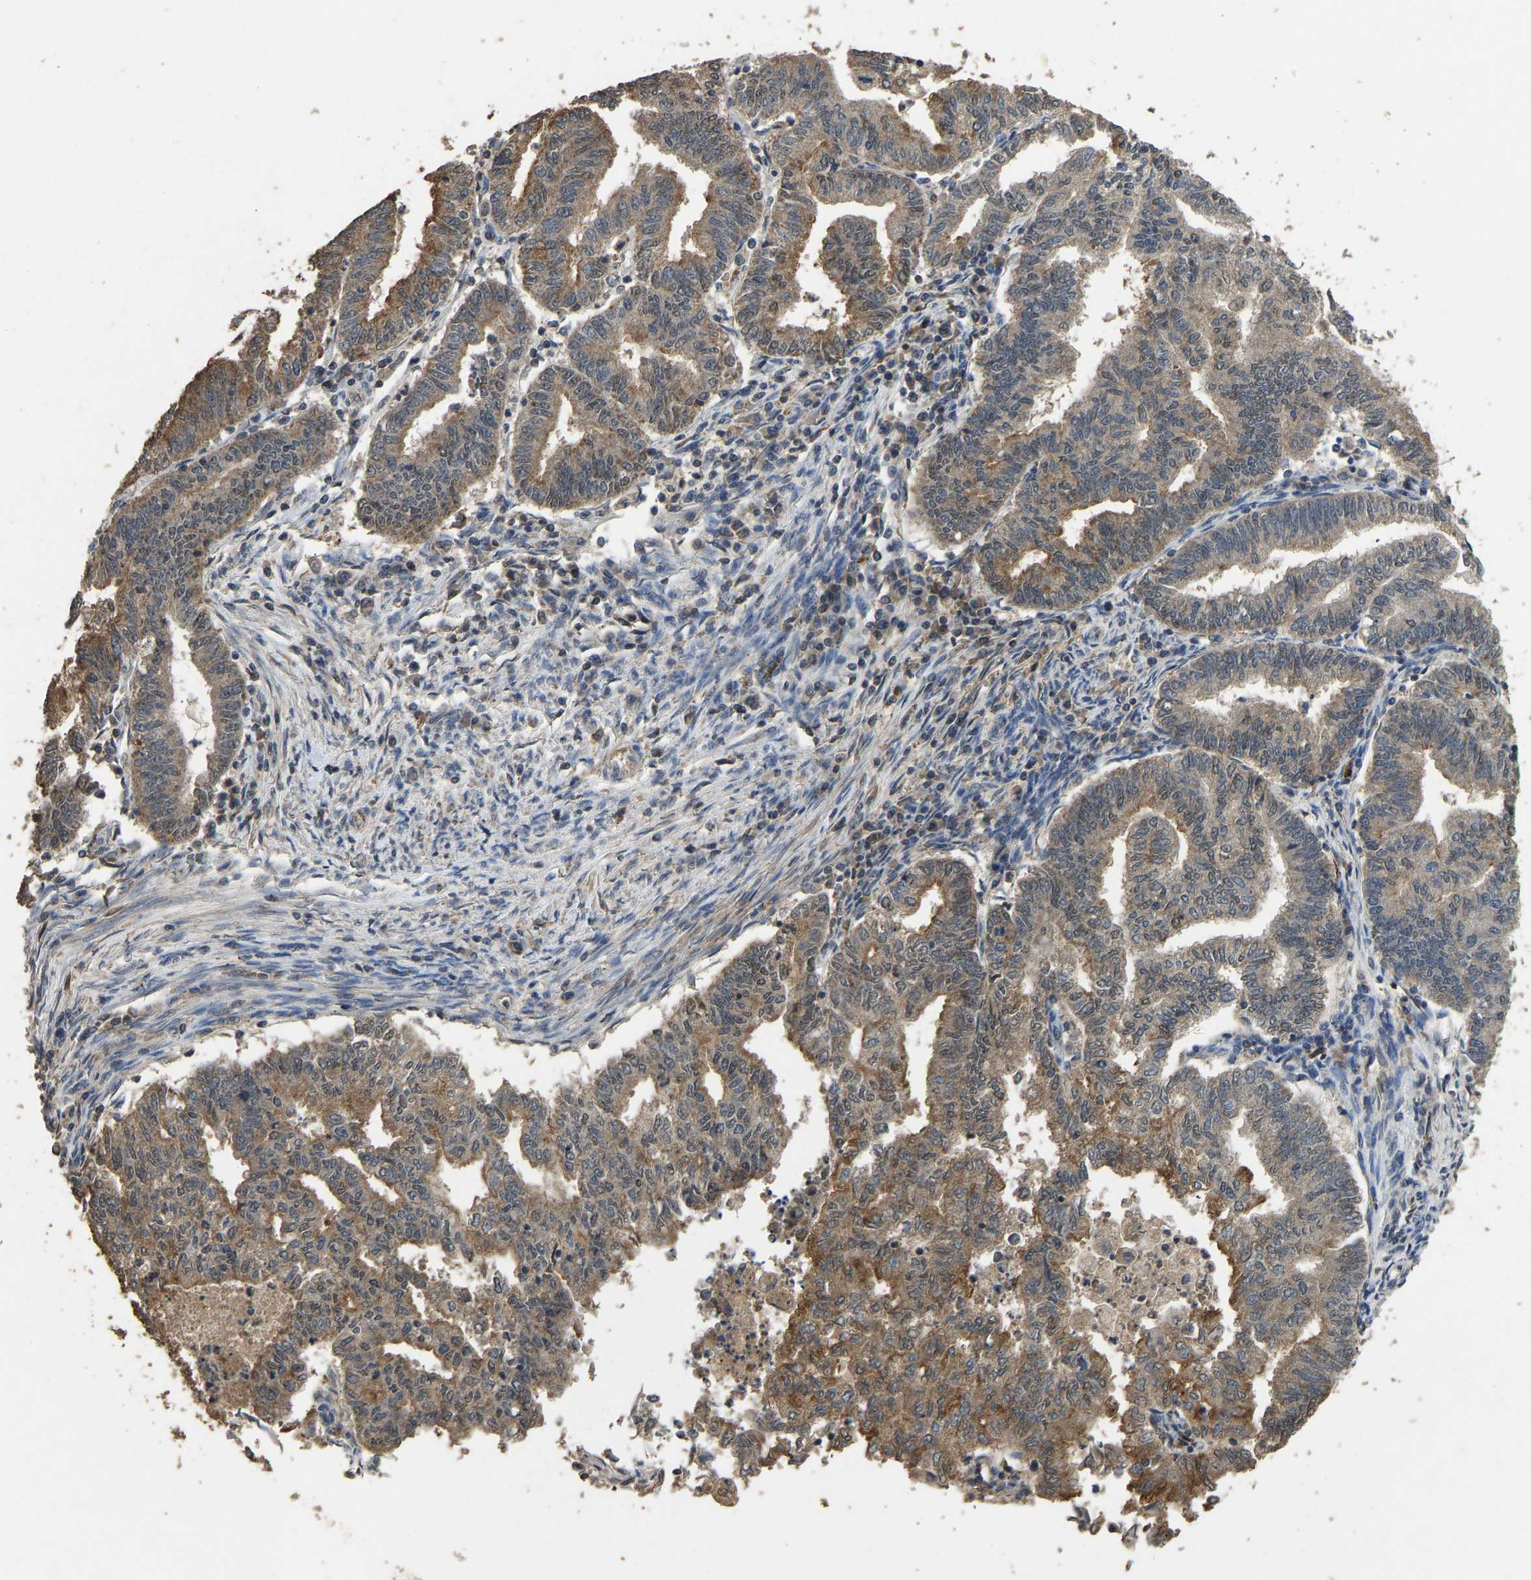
{"staining": {"intensity": "moderate", "quantity": ">75%", "location": "cytoplasmic/membranous"}, "tissue": "endometrial cancer", "cell_type": "Tumor cells", "image_type": "cancer", "snomed": [{"axis": "morphology", "description": "Polyp, NOS"}, {"axis": "morphology", "description": "Adenocarcinoma, NOS"}, {"axis": "morphology", "description": "Adenoma, NOS"}, {"axis": "topography", "description": "Endometrium"}], "caption": "Immunohistochemical staining of human polyp (endometrial) reveals moderate cytoplasmic/membranous protein positivity in approximately >75% of tumor cells.", "gene": "CIDEC", "patient": {"sex": "female", "age": 79}}